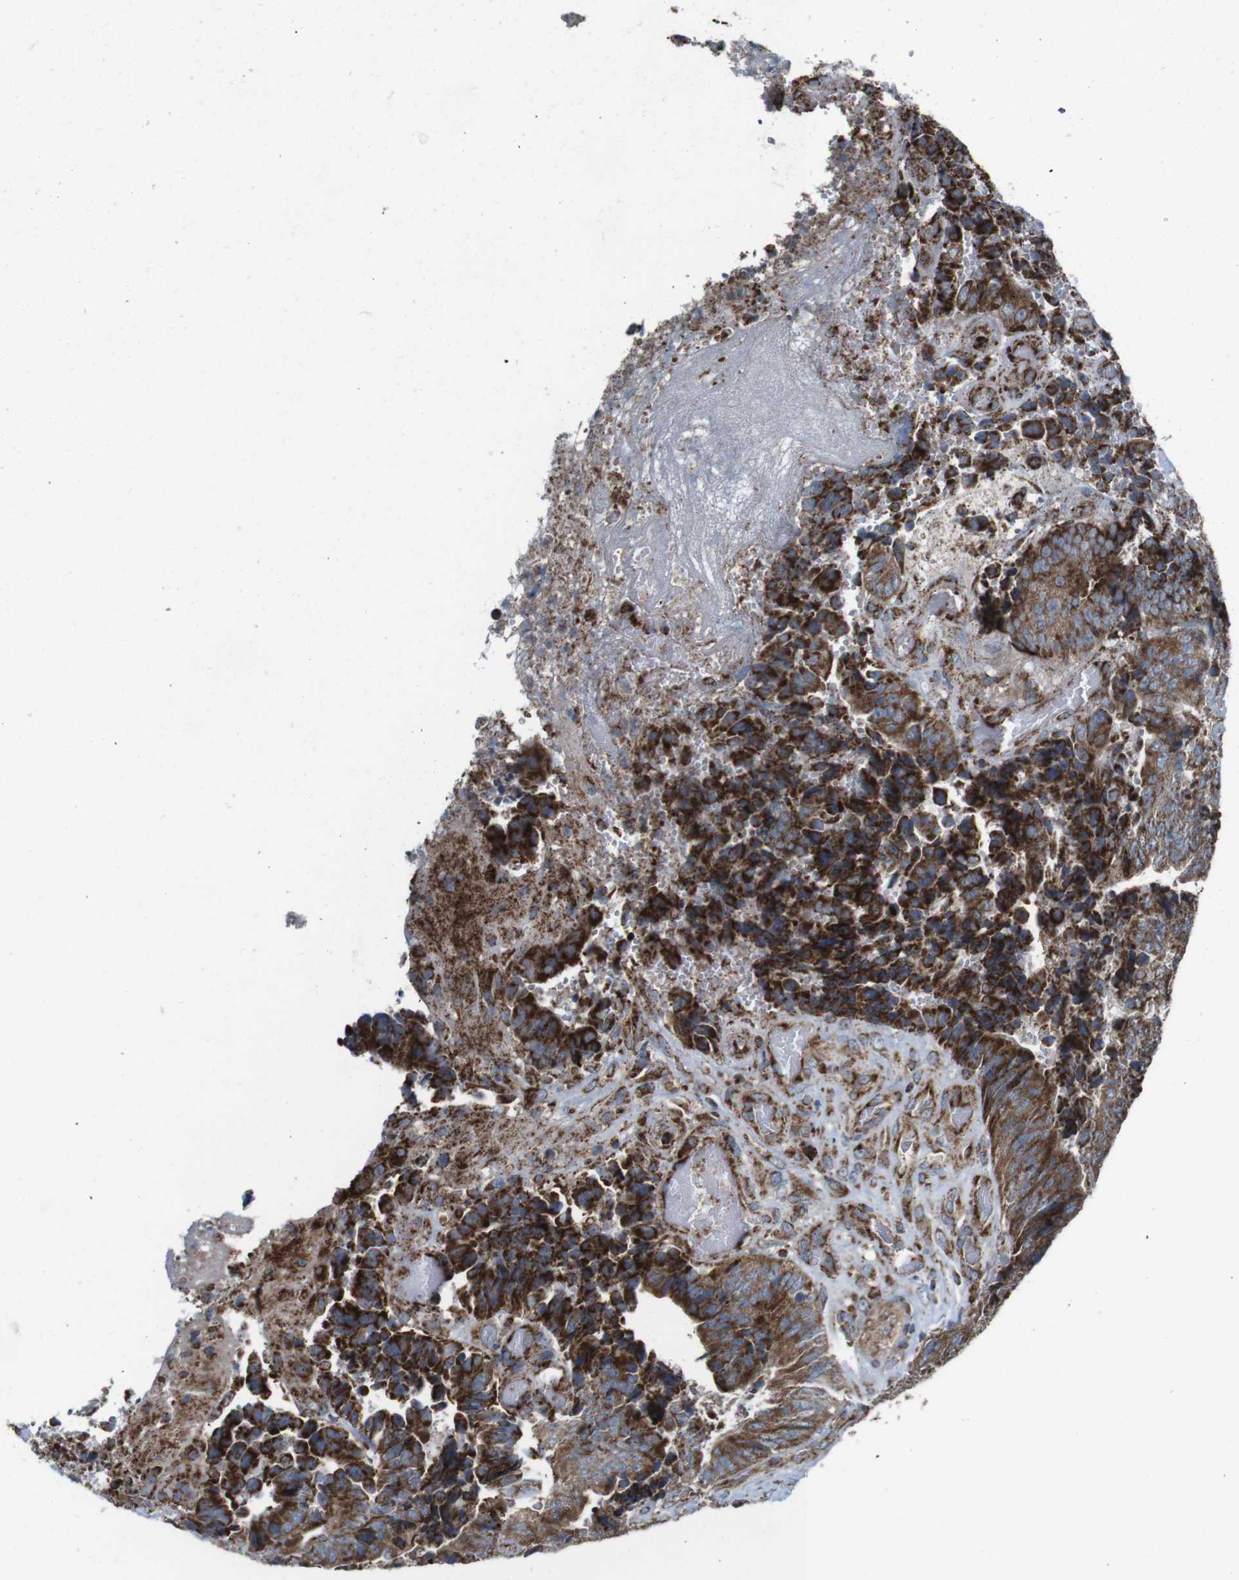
{"staining": {"intensity": "strong", "quantity": ">75%", "location": "cytoplasmic/membranous"}, "tissue": "colorectal cancer", "cell_type": "Tumor cells", "image_type": "cancer", "snomed": [{"axis": "morphology", "description": "Adenocarcinoma, NOS"}, {"axis": "topography", "description": "Rectum"}], "caption": "This image displays immunohistochemistry (IHC) staining of adenocarcinoma (colorectal), with high strong cytoplasmic/membranous expression in approximately >75% of tumor cells.", "gene": "HK1", "patient": {"sex": "male", "age": 72}}